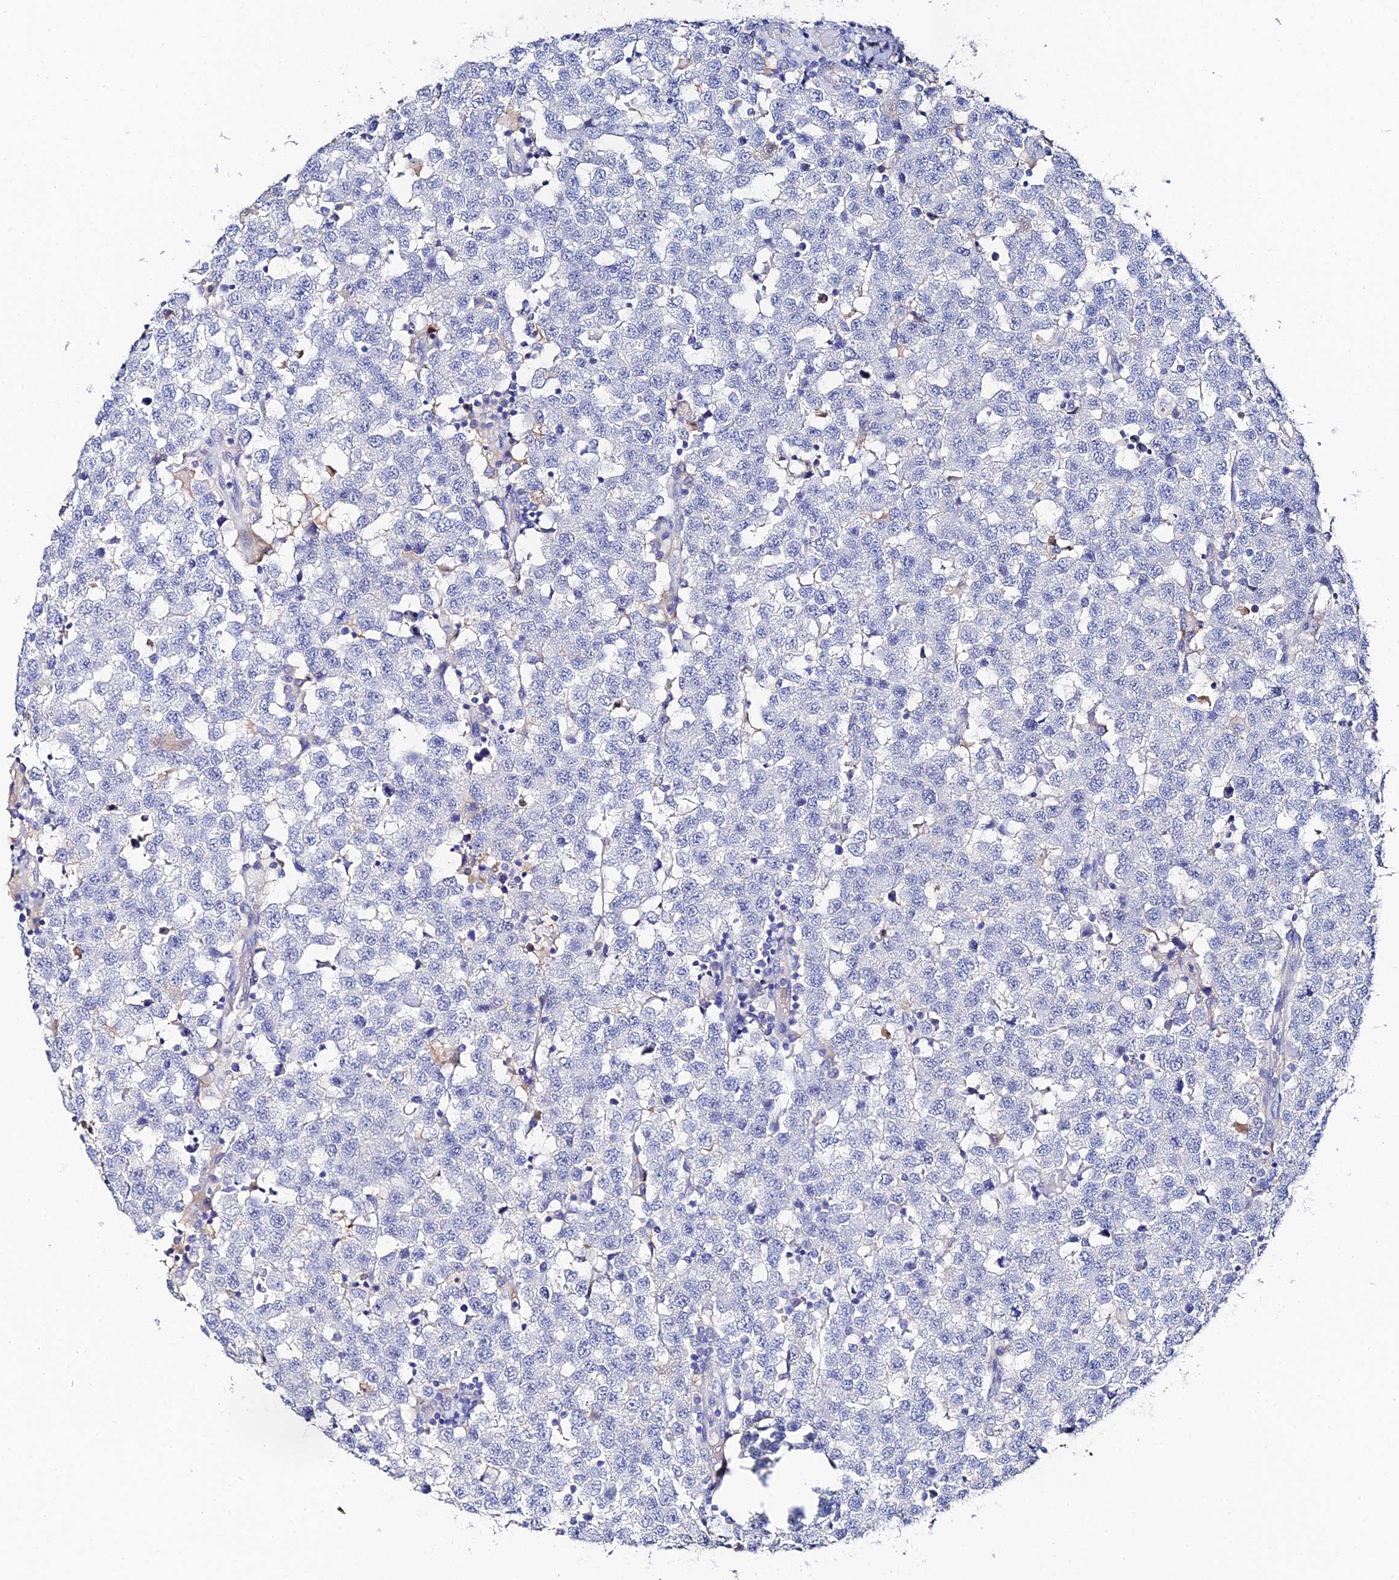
{"staining": {"intensity": "negative", "quantity": "none", "location": "none"}, "tissue": "testis cancer", "cell_type": "Tumor cells", "image_type": "cancer", "snomed": [{"axis": "morphology", "description": "Seminoma, NOS"}, {"axis": "topography", "description": "Testis"}], "caption": "The immunohistochemistry (IHC) photomicrograph has no significant expression in tumor cells of testis cancer (seminoma) tissue. (Stains: DAB immunohistochemistry with hematoxylin counter stain, Microscopy: brightfield microscopy at high magnification).", "gene": "KRT17", "patient": {"sex": "male", "age": 34}}